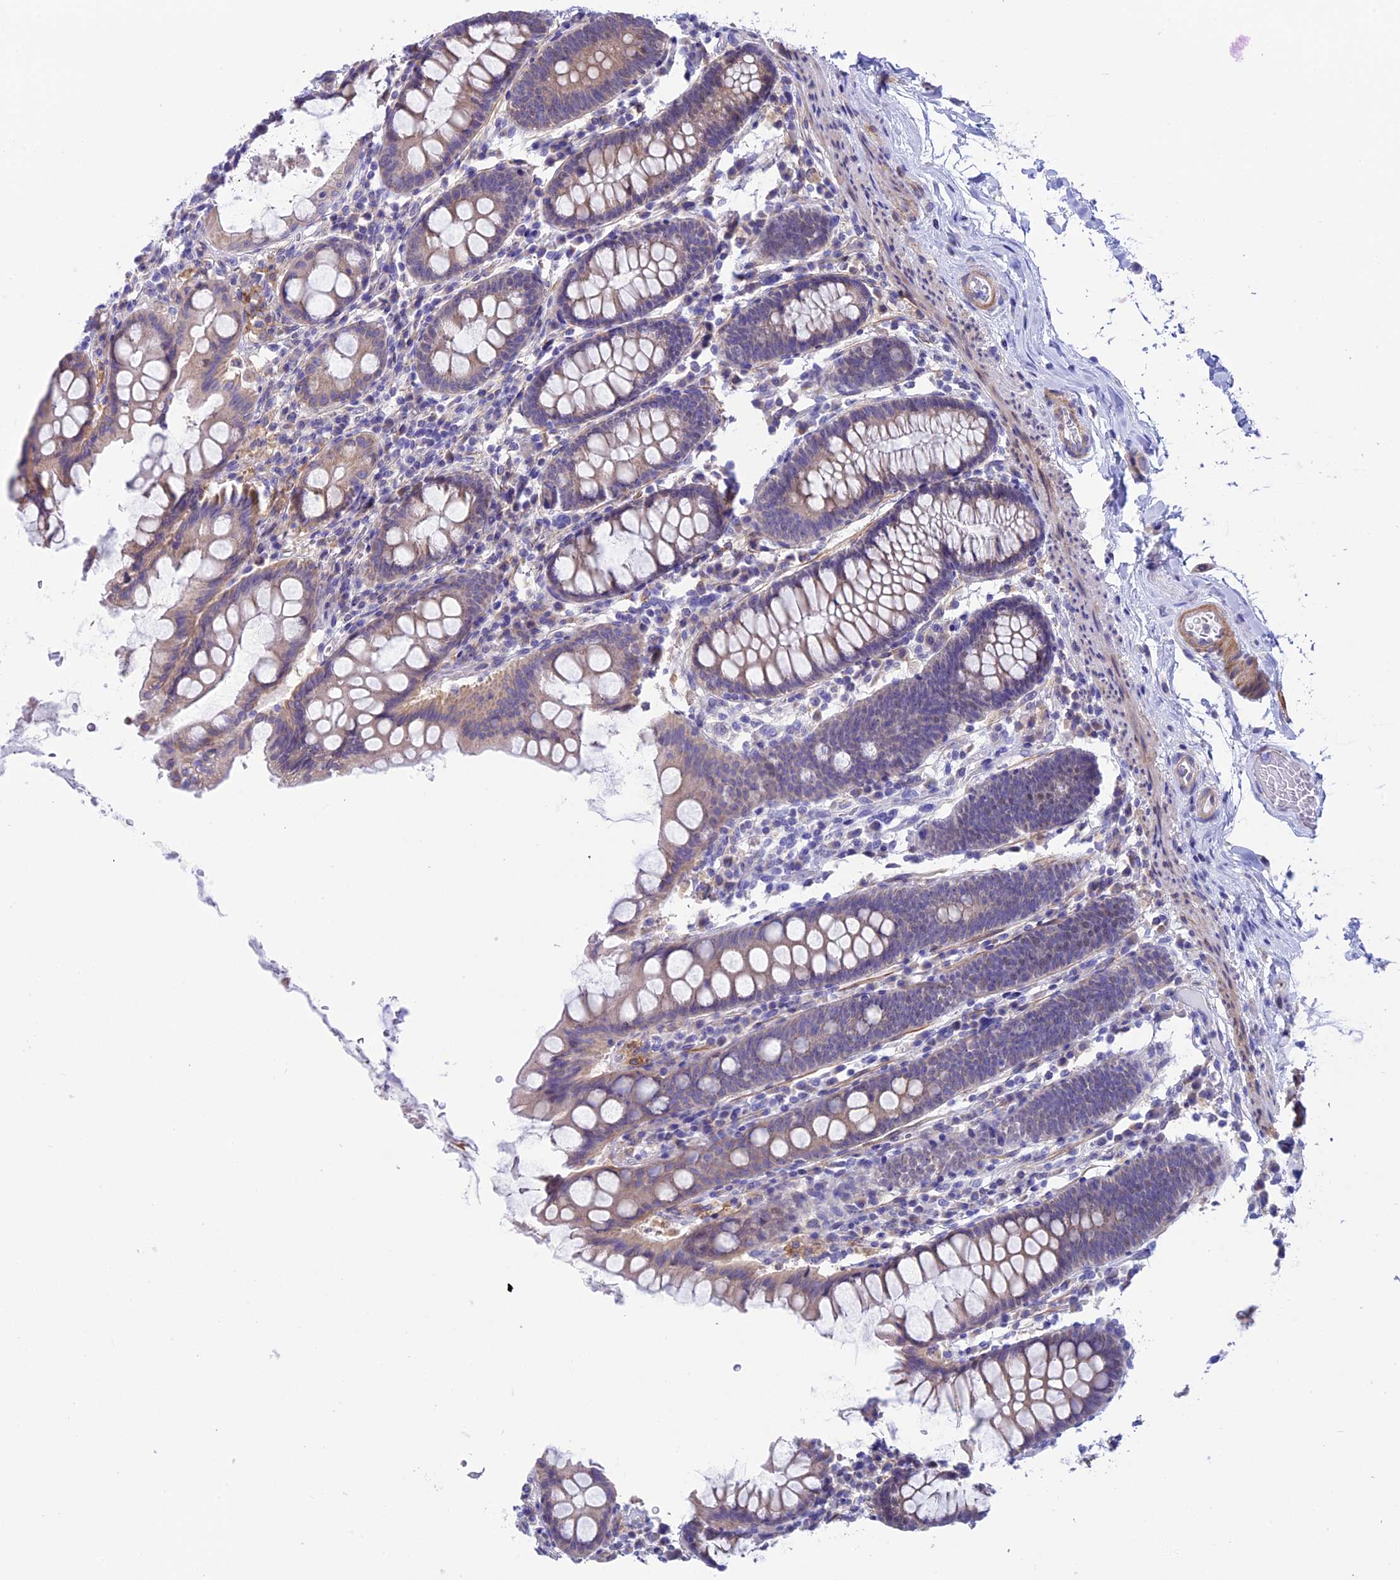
{"staining": {"intensity": "negative", "quantity": "none", "location": "none"}, "tissue": "colon", "cell_type": "Endothelial cells", "image_type": "normal", "snomed": [{"axis": "morphology", "description": "Normal tissue, NOS"}, {"axis": "topography", "description": "Colon"}], "caption": "Endothelial cells show no significant protein positivity in benign colon. (Immunohistochemistry (ihc), brightfield microscopy, high magnification).", "gene": "IGSF6", "patient": {"sex": "female", "age": 79}}